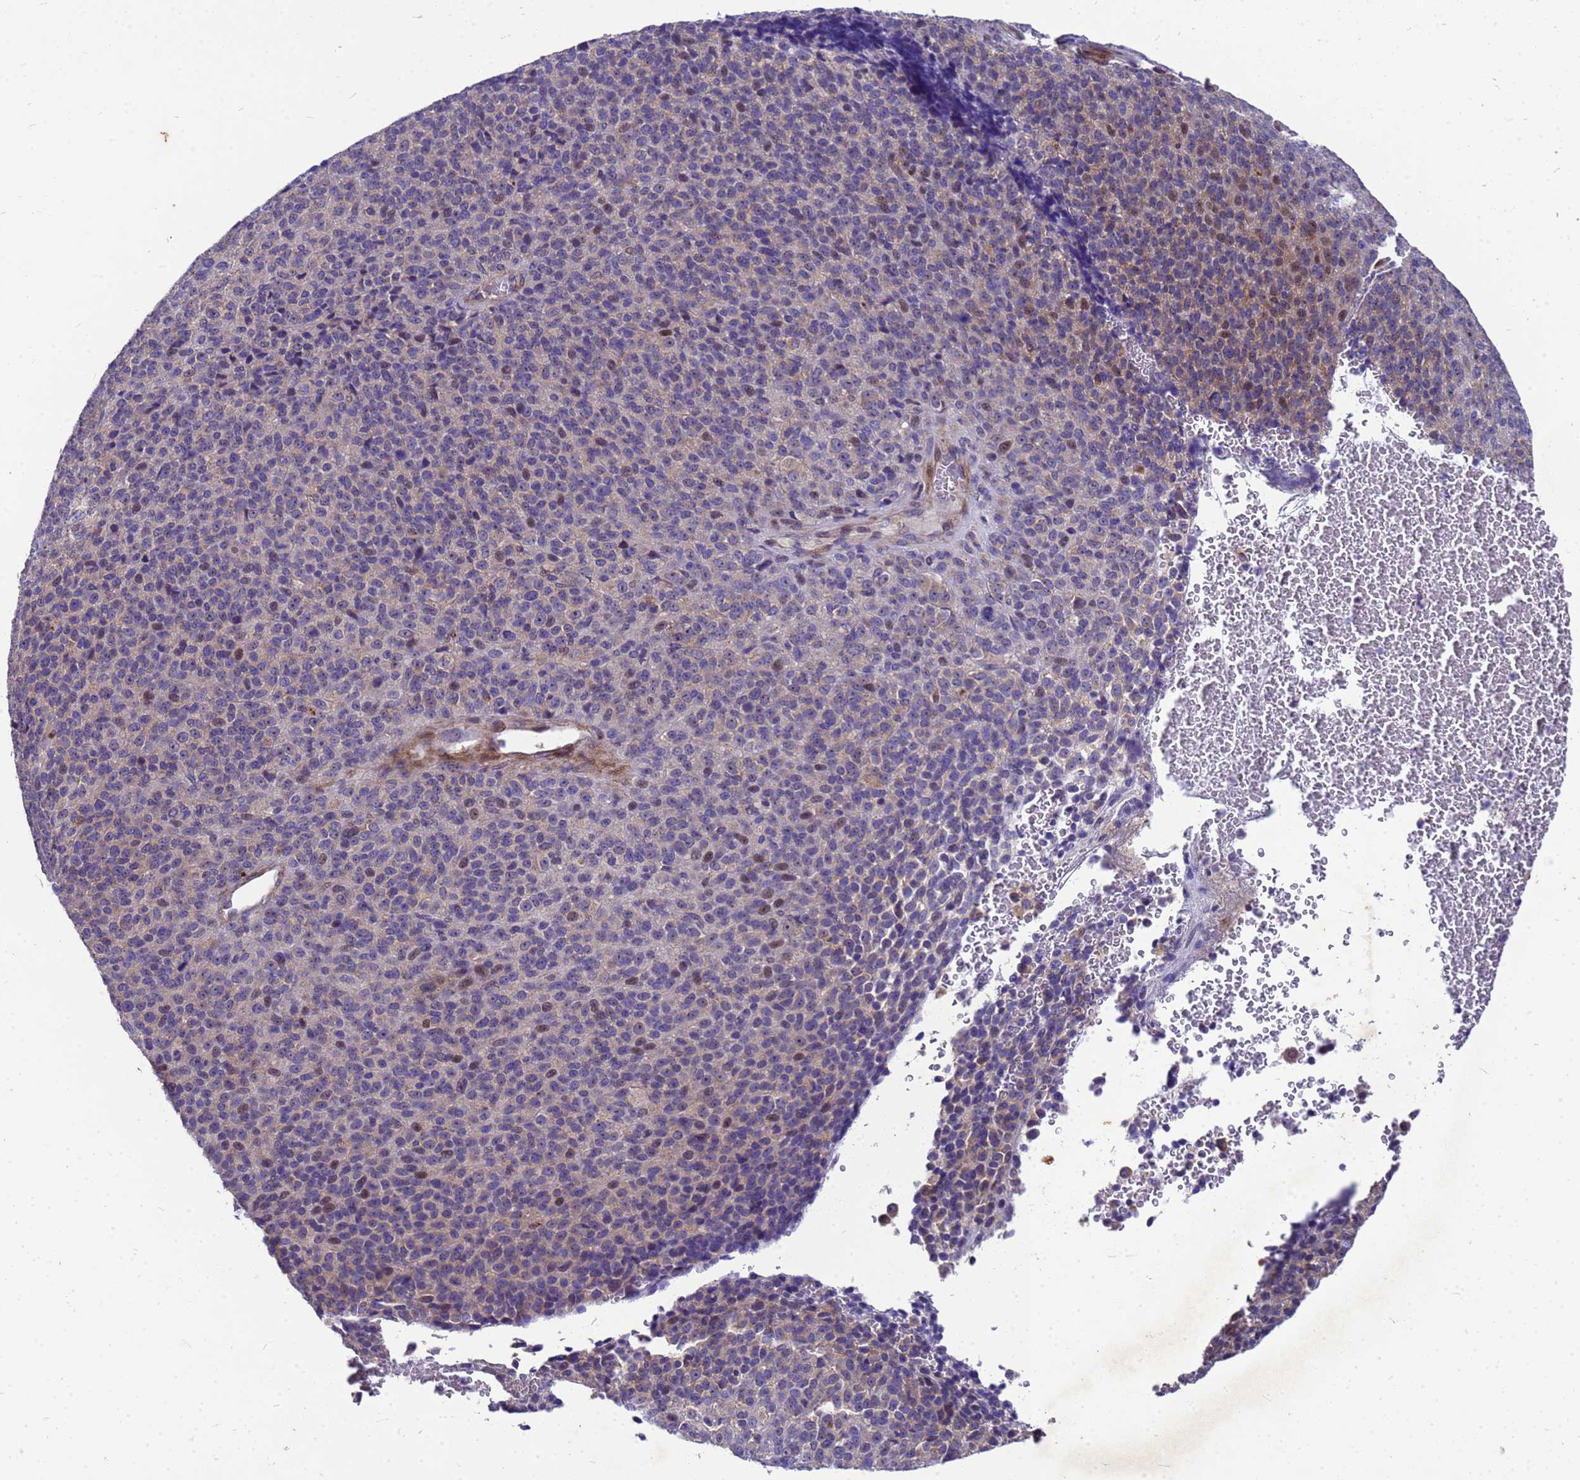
{"staining": {"intensity": "weak", "quantity": "<25%", "location": "cytoplasmic/membranous,nuclear"}, "tissue": "melanoma", "cell_type": "Tumor cells", "image_type": "cancer", "snomed": [{"axis": "morphology", "description": "Malignant melanoma, Metastatic site"}, {"axis": "topography", "description": "Brain"}], "caption": "Immunohistochemistry image of neoplastic tissue: melanoma stained with DAB (3,3'-diaminobenzidine) displays no significant protein expression in tumor cells. Brightfield microscopy of immunohistochemistry (IHC) stained with DAB (3,3'-diaminobenzidine) (brown) and hematoxylin (blue), captured at high magnification.", "gene": "POP7", "patient": {"sex": "female", "age": 56}}